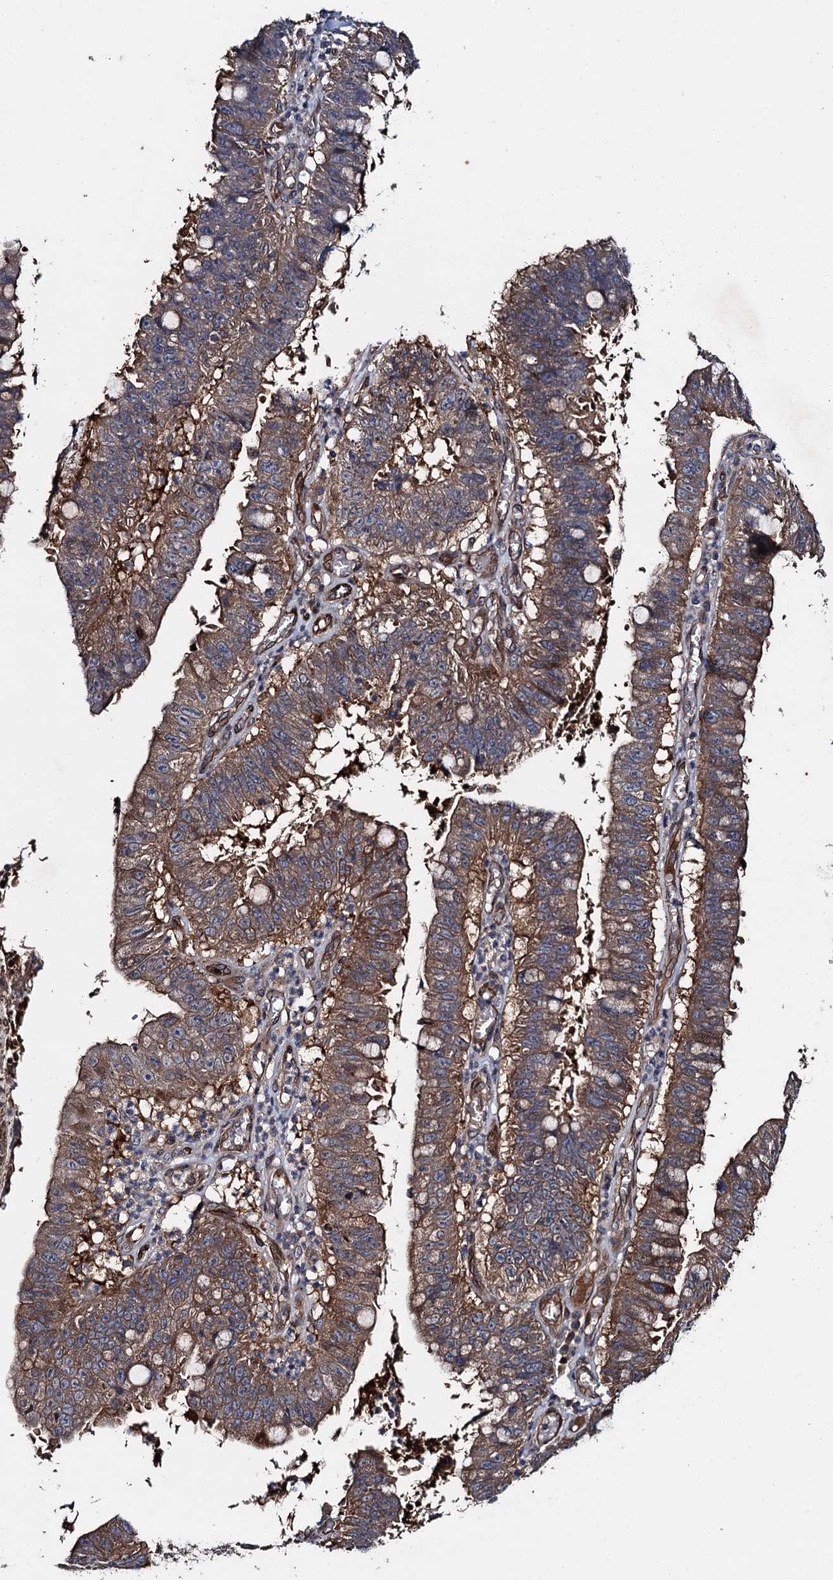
{"staining": {"intensity": "moderate", "quantity": ">75%", "location": "cytoplasmic/membranous"}, "tissue": "stomach cancer", "cell_type": "Tumor cells", "image_type": "cancer", "snomed": [{"axis": "morphology", "description": "Adenocarcinoma, NOS"}, {"axis": "topography", "description": "Stomach"}], "caption": "Brown immunohistochemical staining in stomach cancer displays moderate cytoplasmic/membranous positivity in approximately >75% of tumor cells.", "gene": "RHOBTB1", "patient": {"sex": "male", "age": 59}}